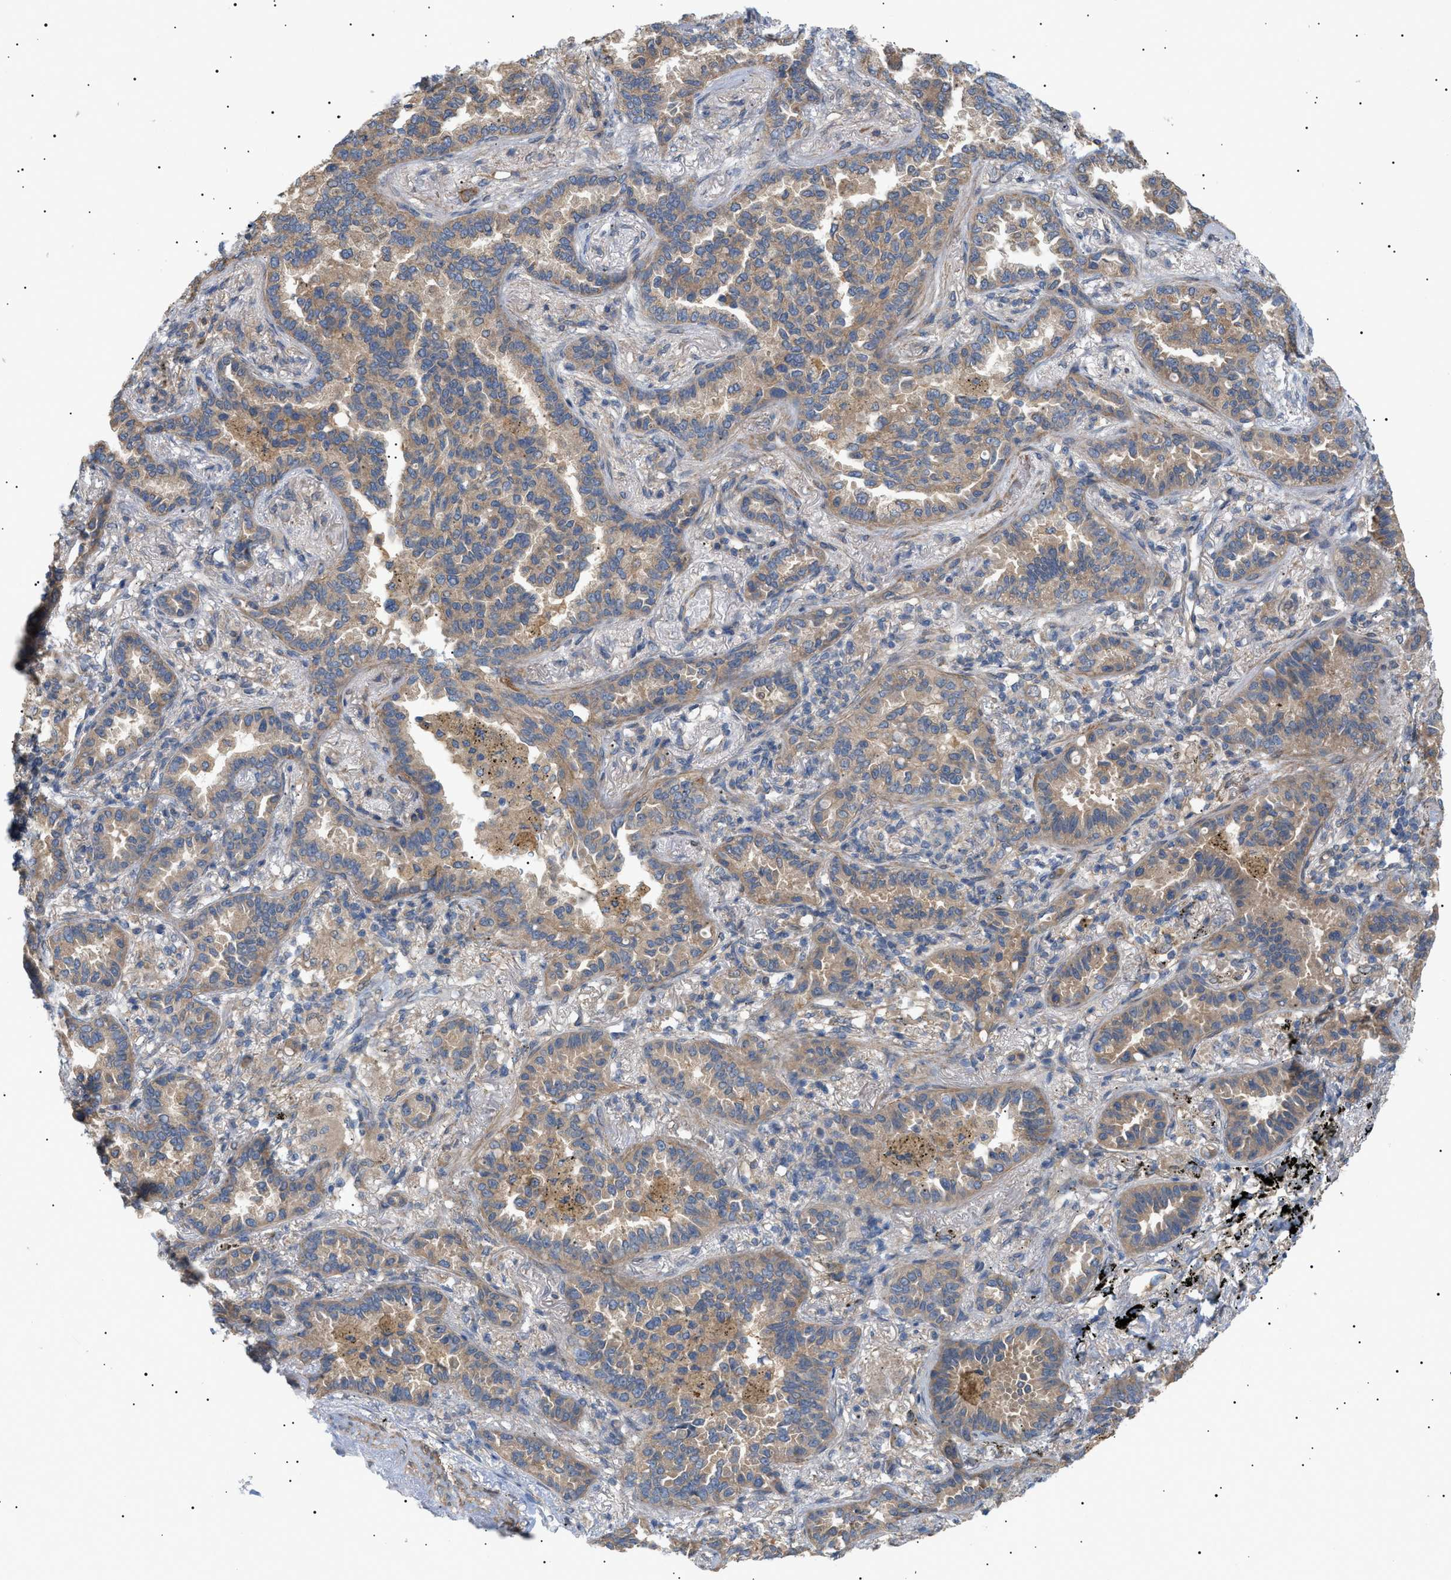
{"staining": {"intensity": "weak", "quantity": ">75%", "location": "cytoplasmic/membranous"}, "tissue": "lung cancer", "cell_type": "Tumor cells", "image_type": "cancer", "snomed": [{"axis": "morphology", "description": "Normal tissue, NOS"}, {"axis": "morphology", "description": "Adenocarcinoma, NOS"}, {"axis": "topography", "description": "Lung"}], "caption": "This photomicrograph shows lung cancer stained with IHC to label a protein in brown. The cytoplasmic/membranous of tumor cells show weak positivity for the protein. Nuclei are counter-stained blue.", "gene": "IRS2", "patient": {"sex": "male", "age": 59}}